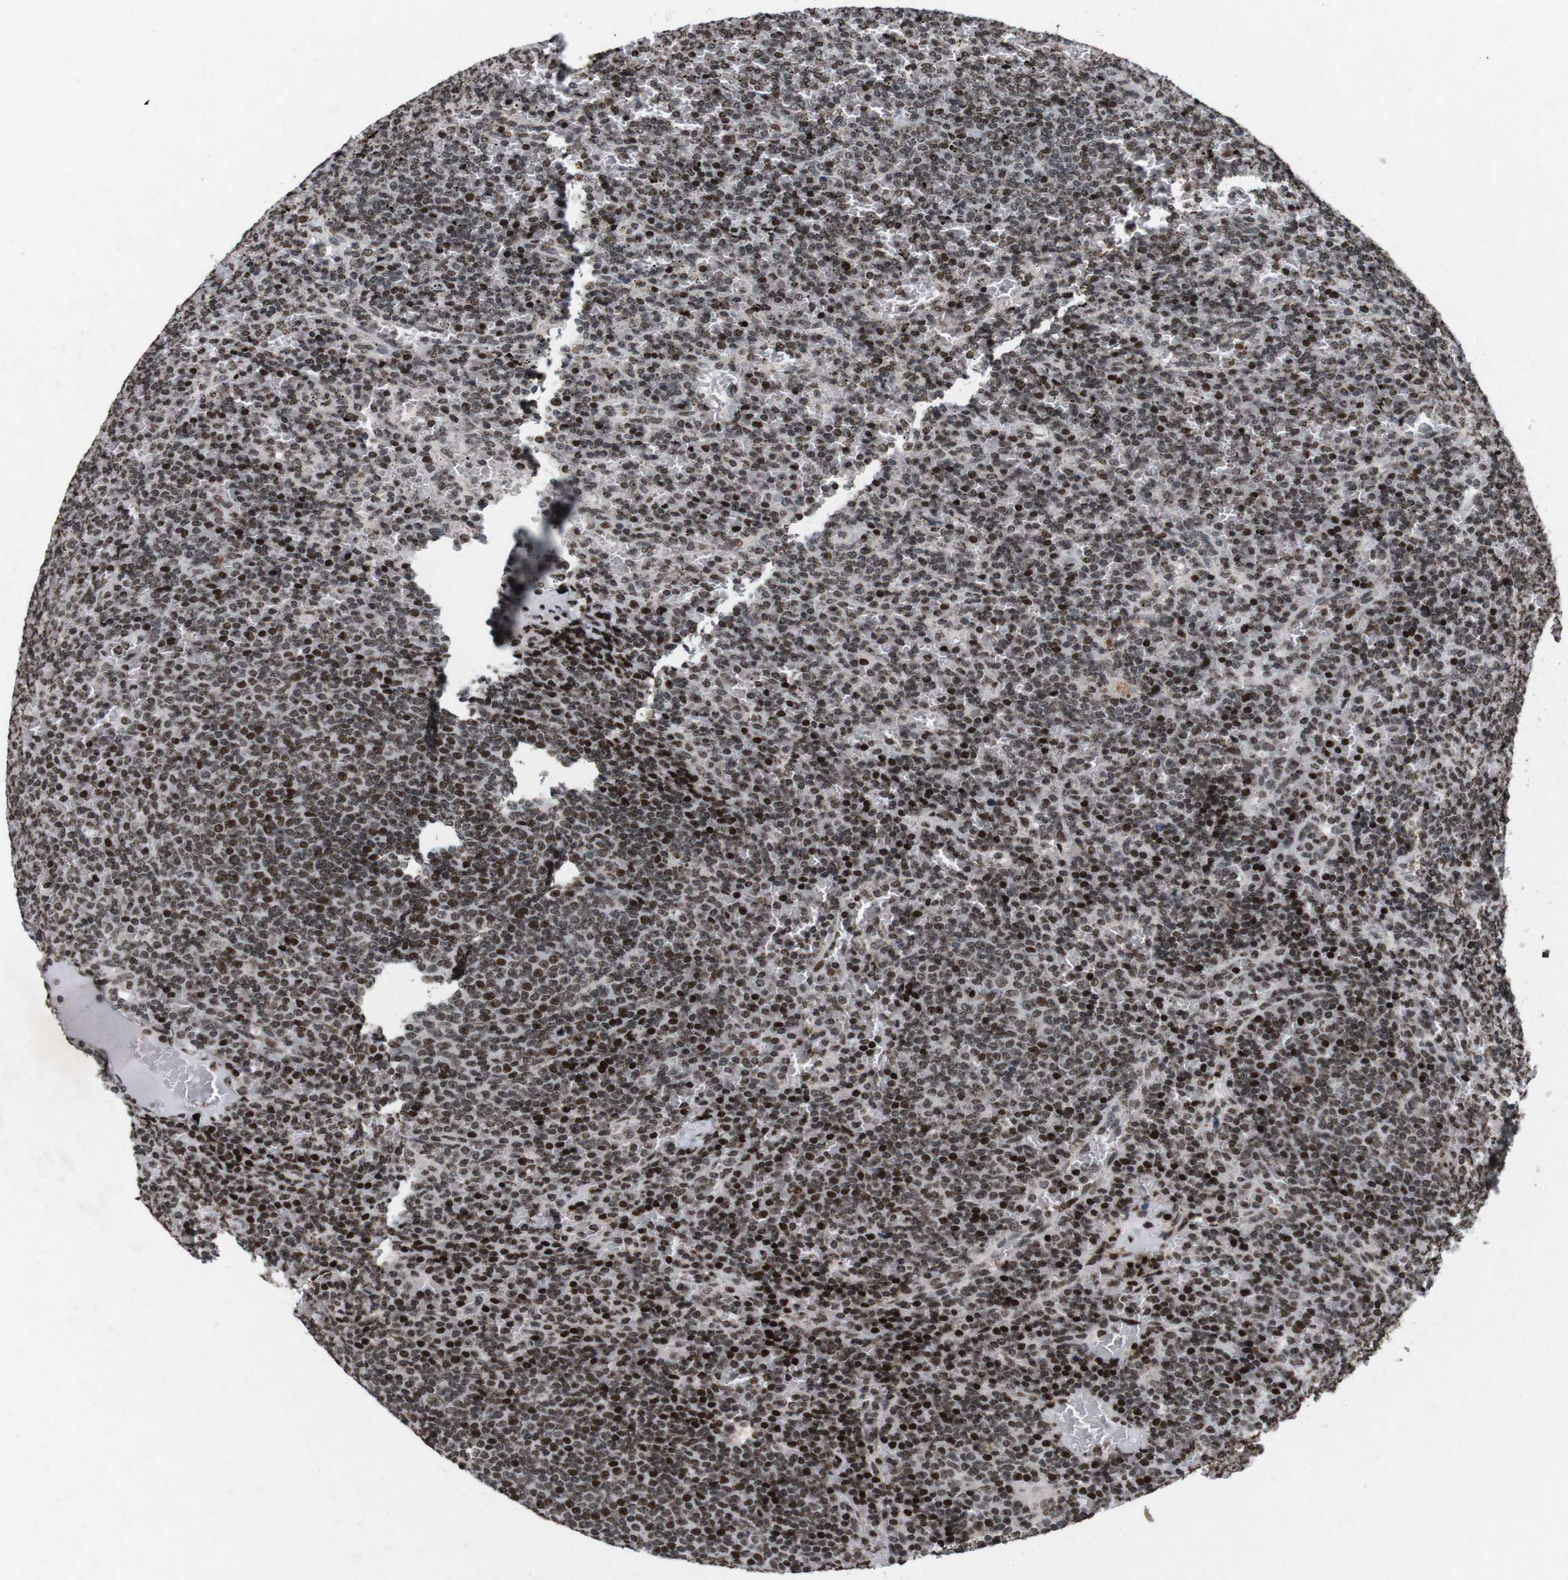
{"staining": {"intensity": "strong", "quantity": ">75%", "location": "nuclear"}, "tissue": "lymphoma", "cell_type": "Tumor cells", "image_type": "cancer", "snomed": [{"axis": "morphology", "description": "Malignant lymphoma, non-Hodgkin's type, Low grade"}, {"axis": "topography", "description": "Spleen"}], "caption": "Human low-grade malignant lymphoma, non-Hodgkin's type stained with a protein marker exhibits strong staining in tumor cells.", "gene": "MAGEH1", "patient": {"sex": "female", "age": 77}}